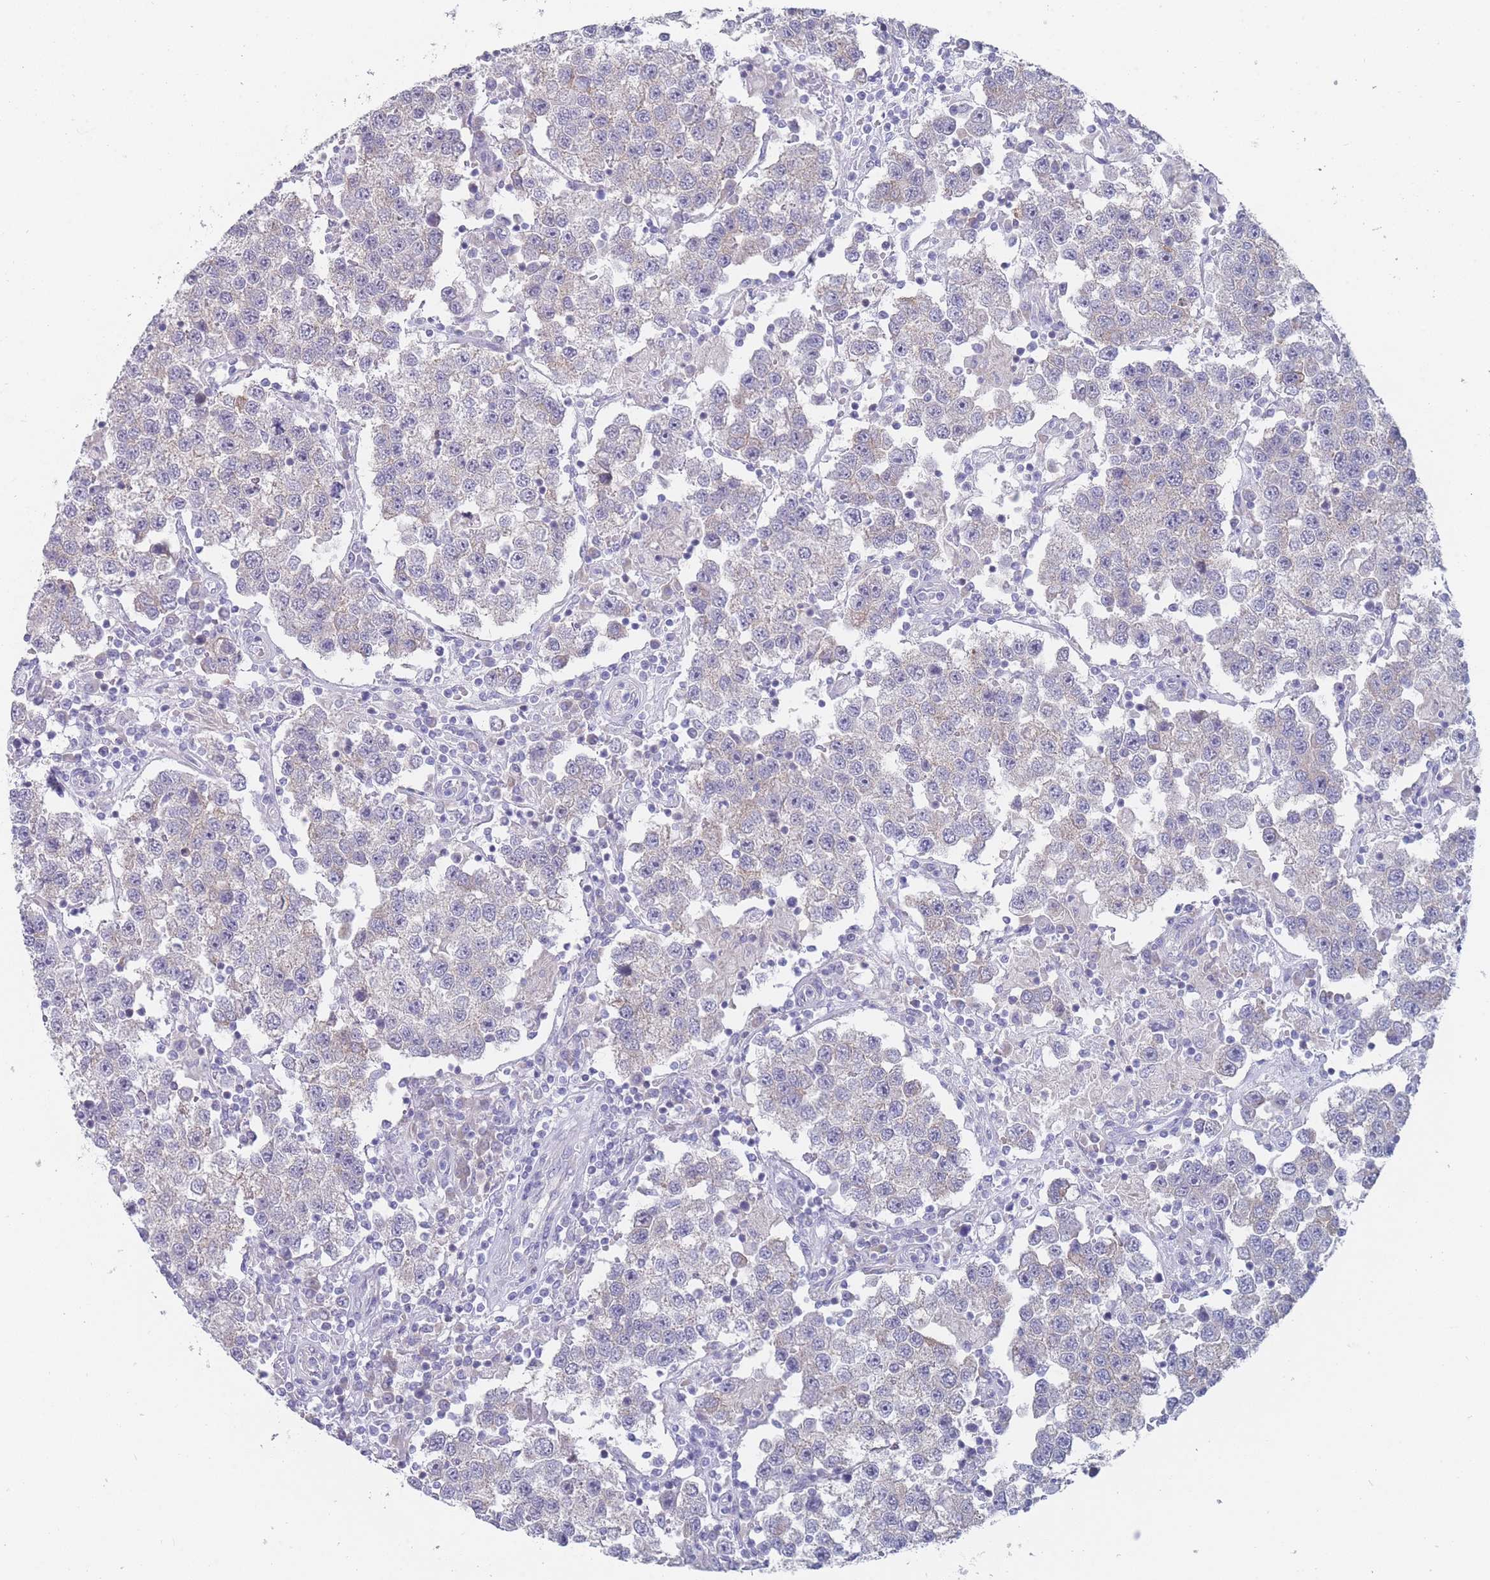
{"staining": {"intensity": "negative", "quantity": "none", "location": "none"}, "tissue": "testis cancer", "cell_type": "Tumor cells", "image_type": "cancer", "snomed": [{"axis": "morphology", "description": "Seminoma, NOS"}, {"axis": "topography", "description": "Testis"}], "caption": "Tumor cells are negative for protein expression in human testis cancer.", "gene": "PIGU", "patient": {"sex": "male", "age": 37}}